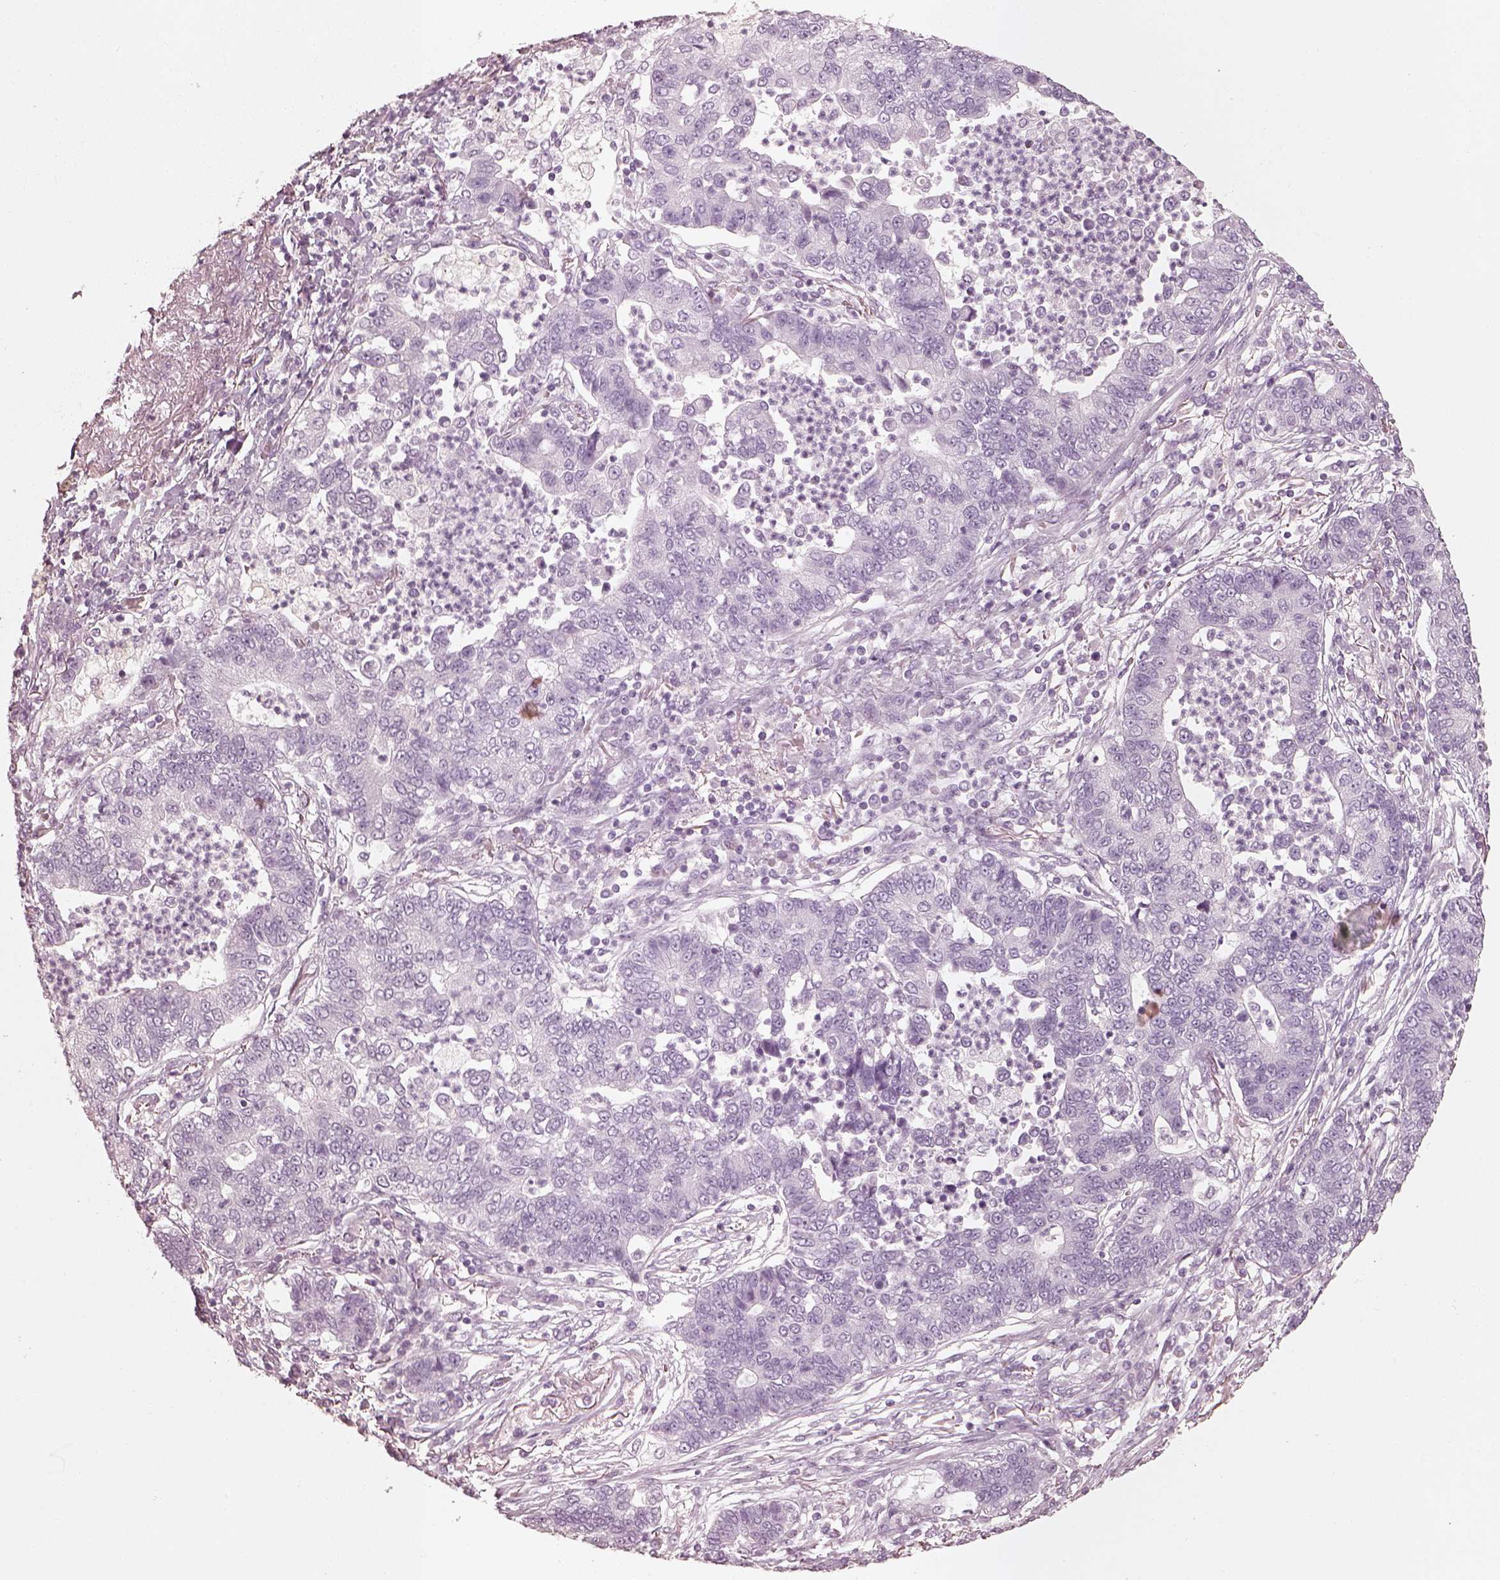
{"staining": {"intensity": "negative", "quantity": "none", "location": "none"}, "tissue": "lung cancer", "cell_type": "Tumor cells", "image_type": "cancer", "snomed": [{"axis": "morphology", "description": "Adenocarcinoma, NOS"}, {"axis": "topography", "description": "Lung"}], "caption": "Tumor cells show no significant protein staining in lung cancer (adenocarcinoma).", "gene": "KRT72", "patient": {"sex": "female", "age": 57}}